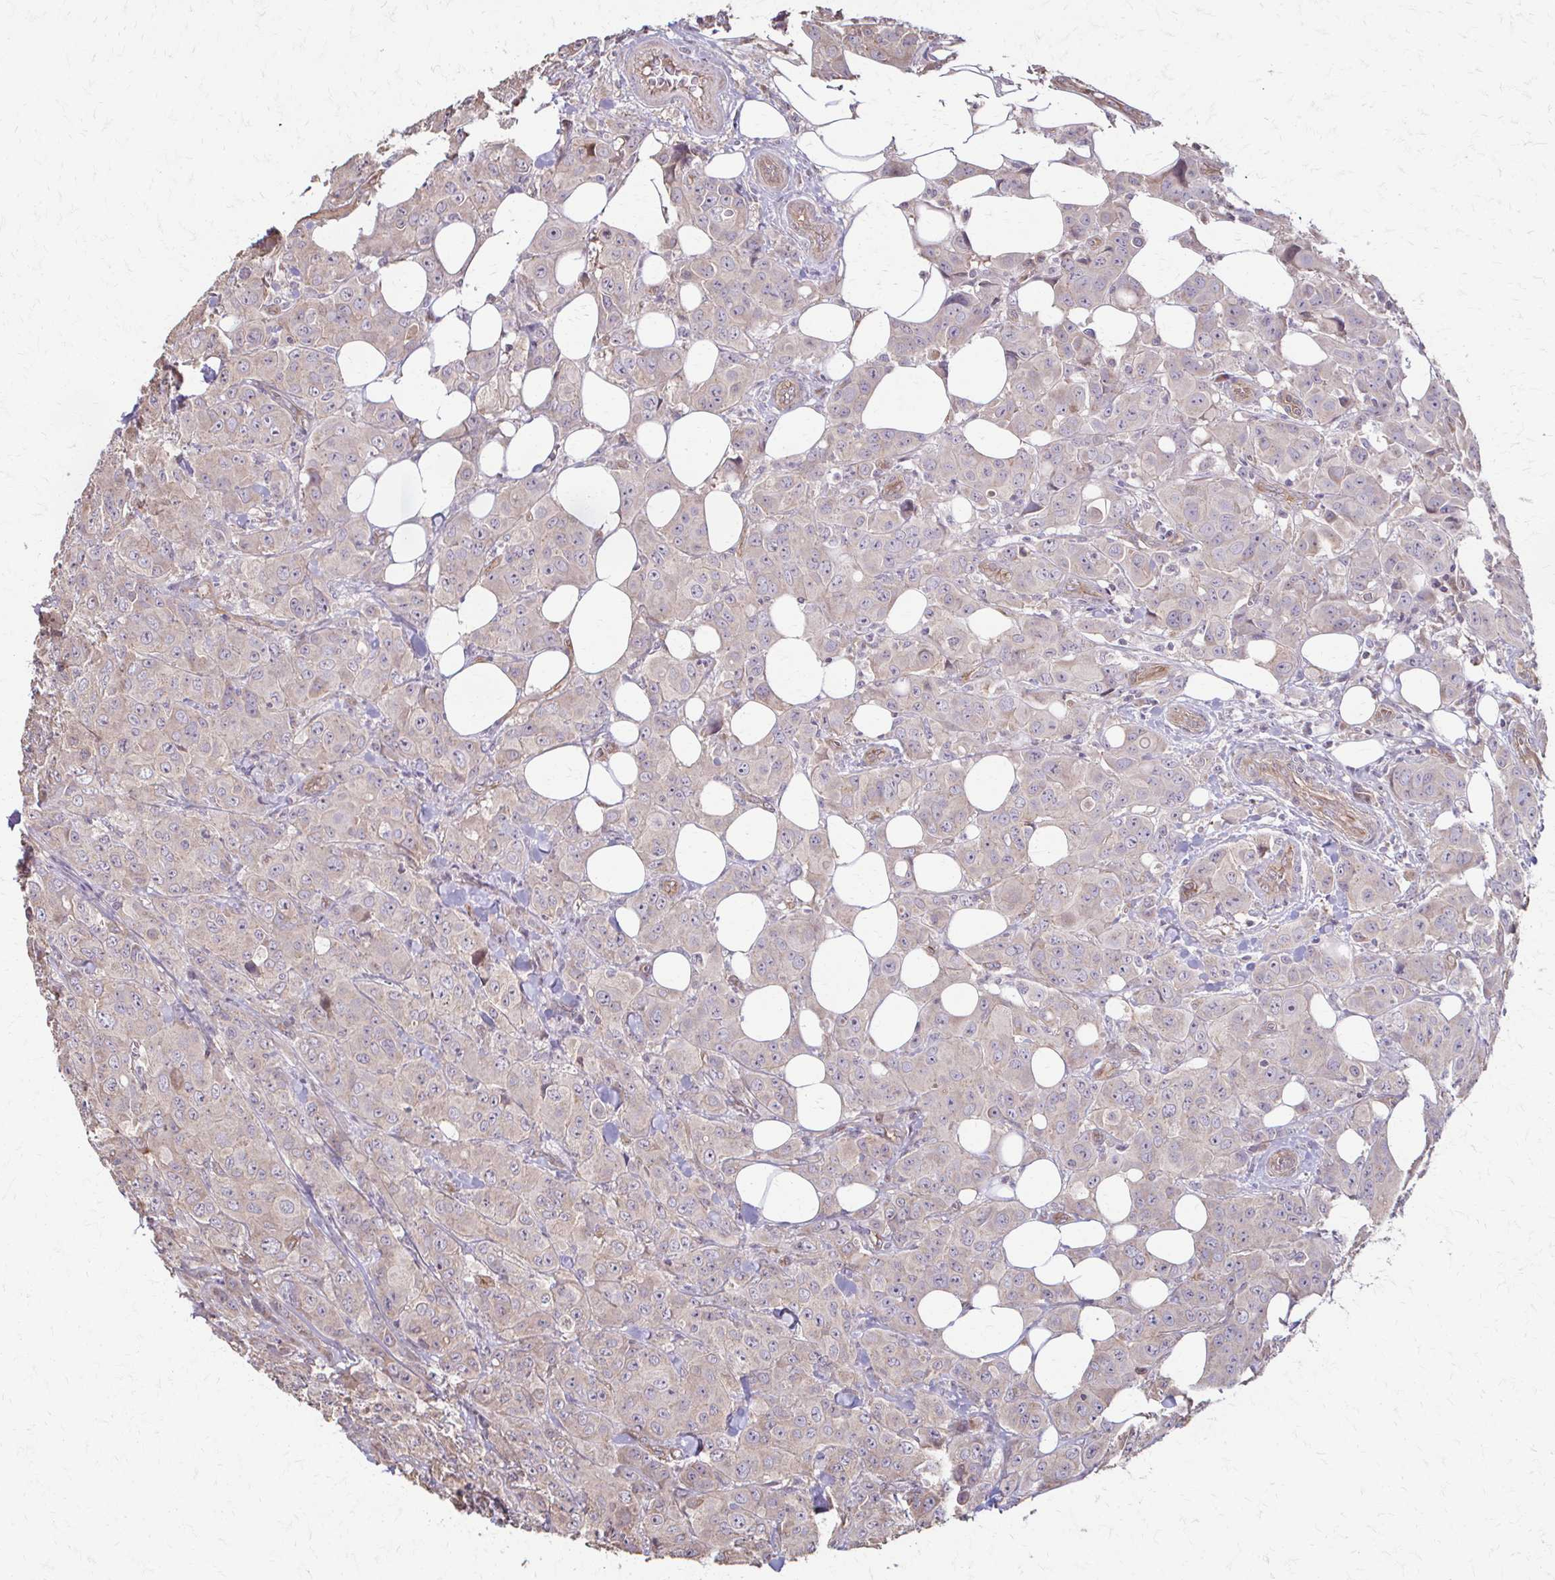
{"staining": {"intensity": "weak", "quantity": "<25%", "location": "cytoplasmic/membranous"}, "tissue": "breast cancer", "cell_type": "Tumor cells", "image_type": "cancer", "snomed": [{"axis": "morphology", "description": "Normal tissue, NOS"}, {"axis": "morphology", "description": "Duct carcinoma"}, {"axis": "topography", "description": "Breast"}], "caption": "Human breast cancer (intraductal carcinoma) stained for a protein using immunohistochemistry (IHC) shows no staining in tumor cells.", "gene": "IL18BP", "patient": {"sex": "female", "age": 43}}